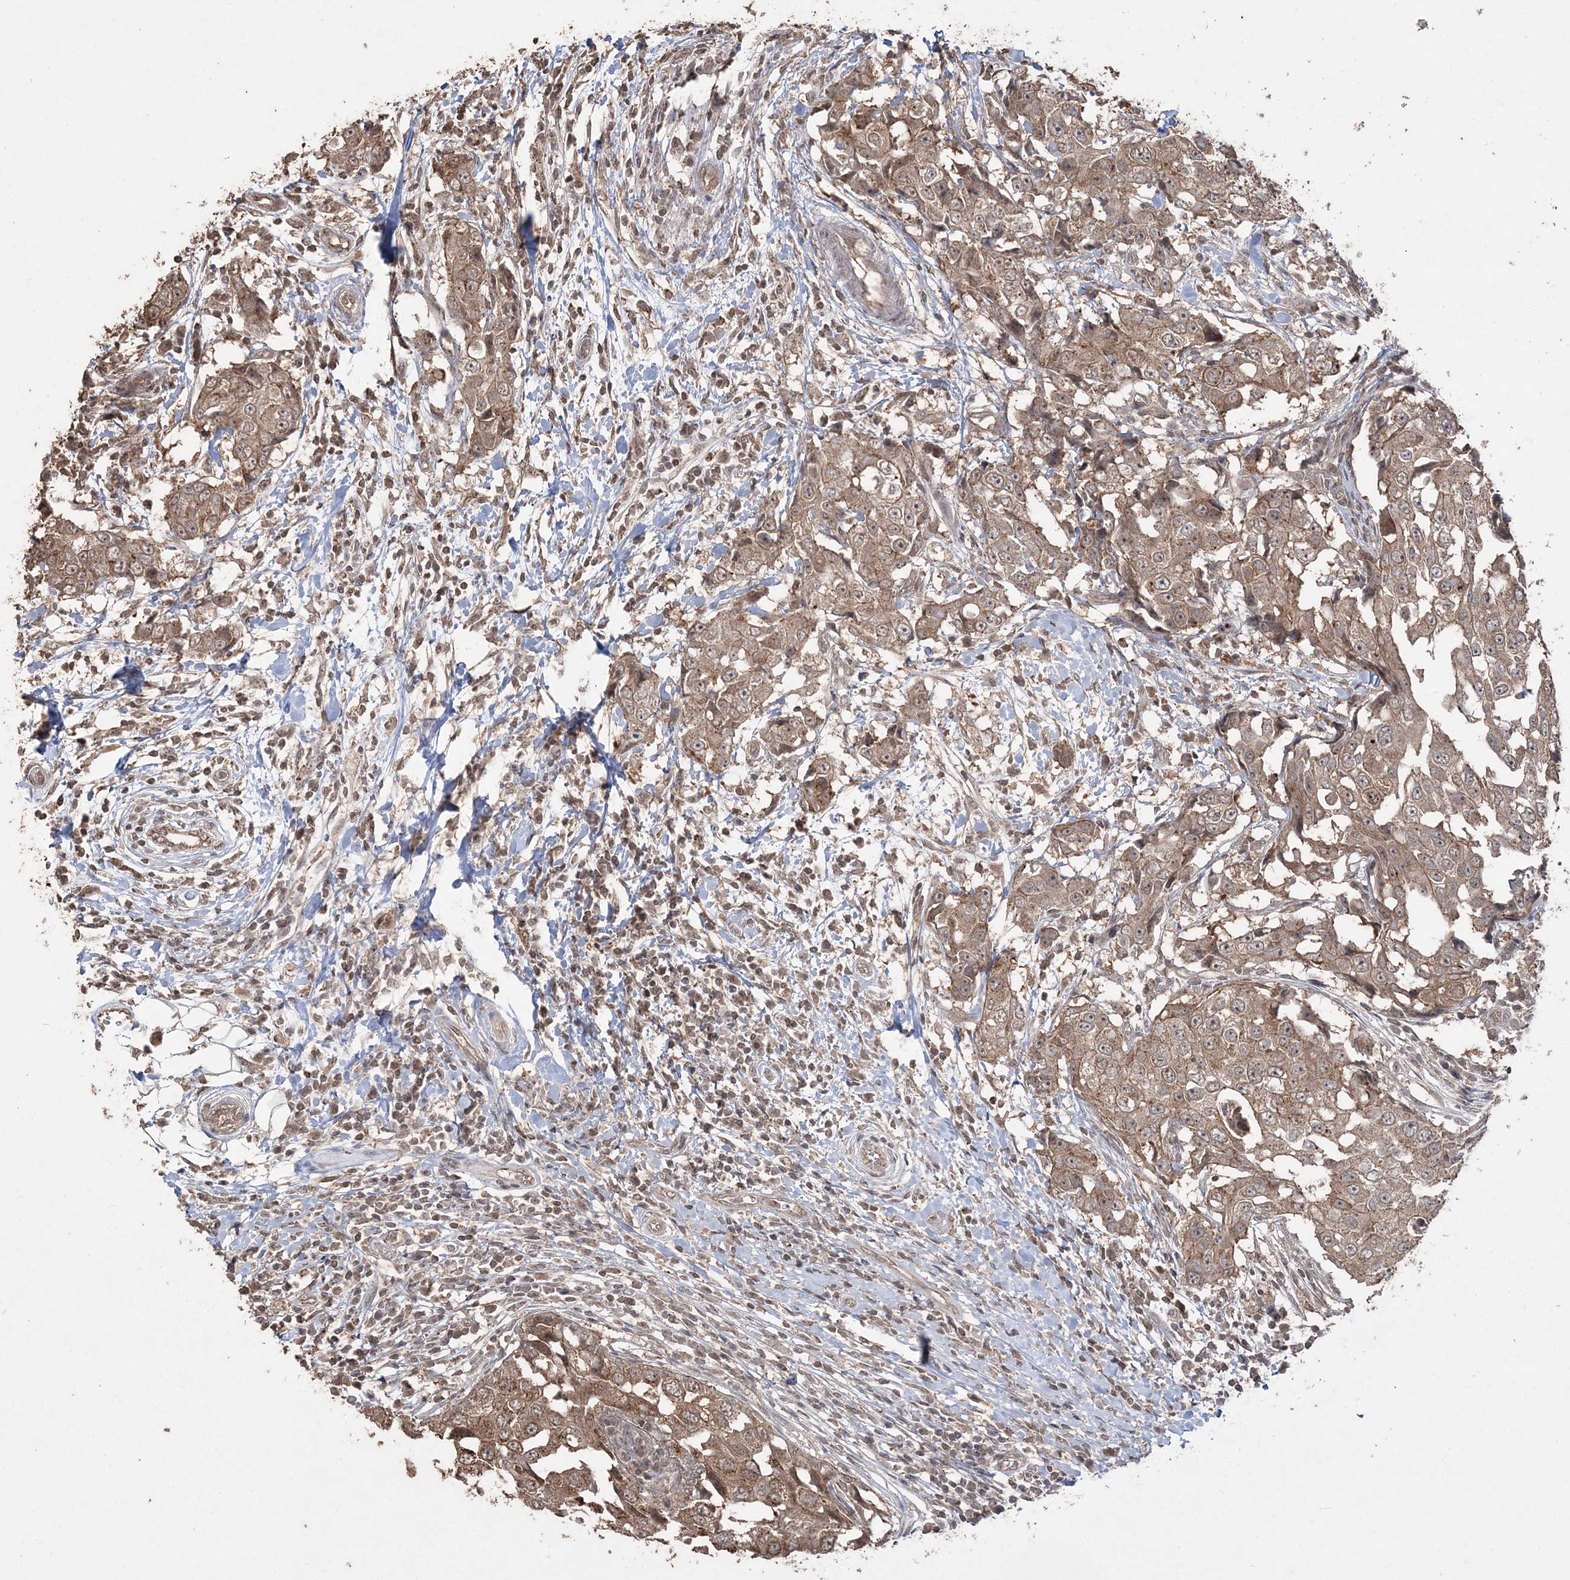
{"staining": {"intensity": "moderate", "quantity": ">75%", "location": "cytoplasmic/membranous"}, "tissue": "breast cancer", "cell_type": "Tumor cells", "image_type": "cancer", "snomed": [{"axis": "morphology", "description": "Duct carcinoma"}, {"axis": "topography", "description": "Breast"}], "caption": "Immunohistochemical staining of breast cancer reveals medium levels of moderate cytoplasmic/membranous positivity in approximately >75% of tumor cells.", "gene": "EHHADH", "patient": {"sex": "female", "age": 27}}